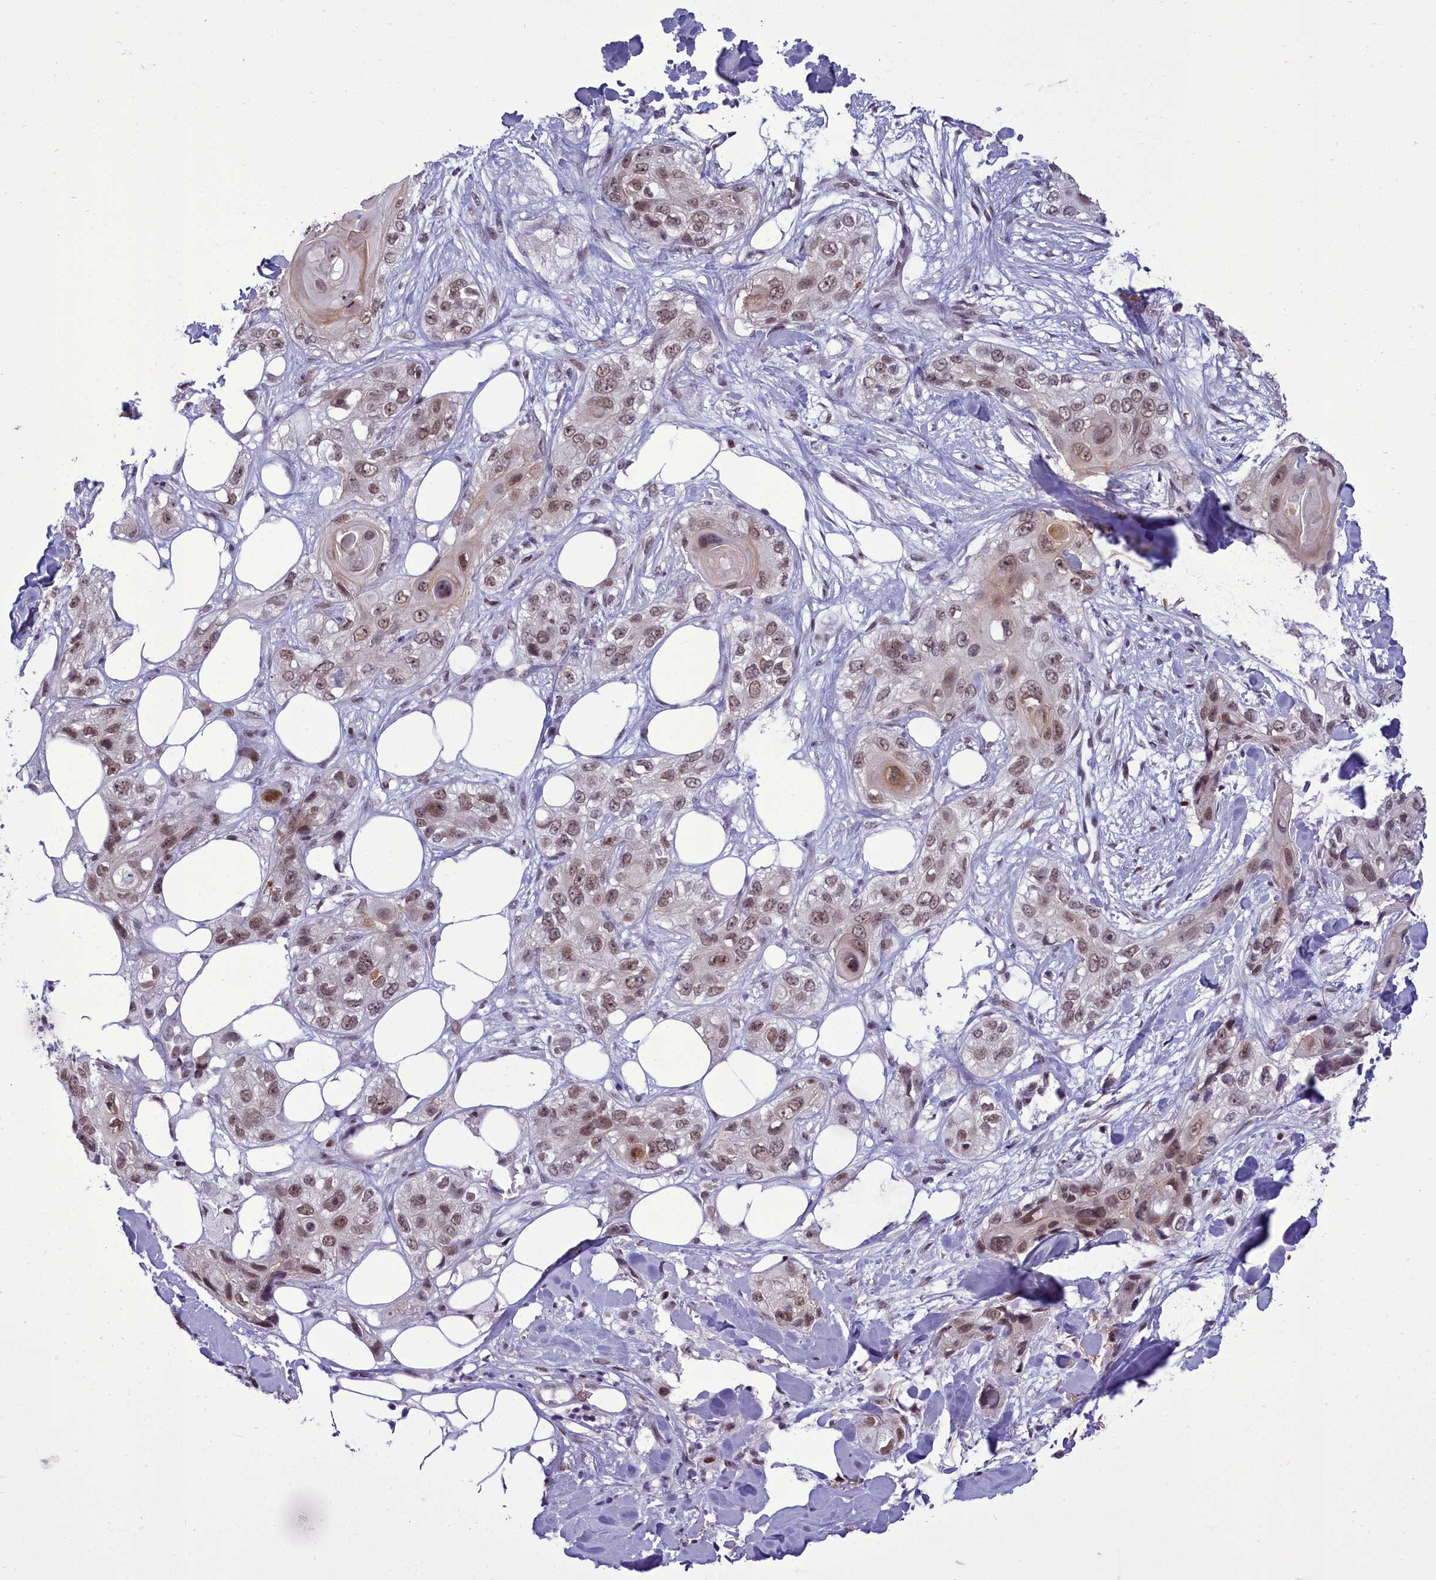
{"staining": {"intensity": "moderate", "quantity": "25%-75%", "location": "nuclear"}, "tissue": "skin cancer", "cell_type": "Tumor cells", "image_type": "cancer", "snomed": [{"axis": "morphology", "description": "Normal tissue, NOS"}, {"axis": "morphology", "description": "Squamous cell carcinoma, NOS"}, {"axis": "topography", "description": "Skin"}], "caption": "This image shows IHC staining of human skin cancer (squamous cell carcinoma), with medium moderate nuclear positivity in about 25%-75% of tumor cells.", "gene": "CEACAM19", "patient": {"sex": "male", "age": 72}}